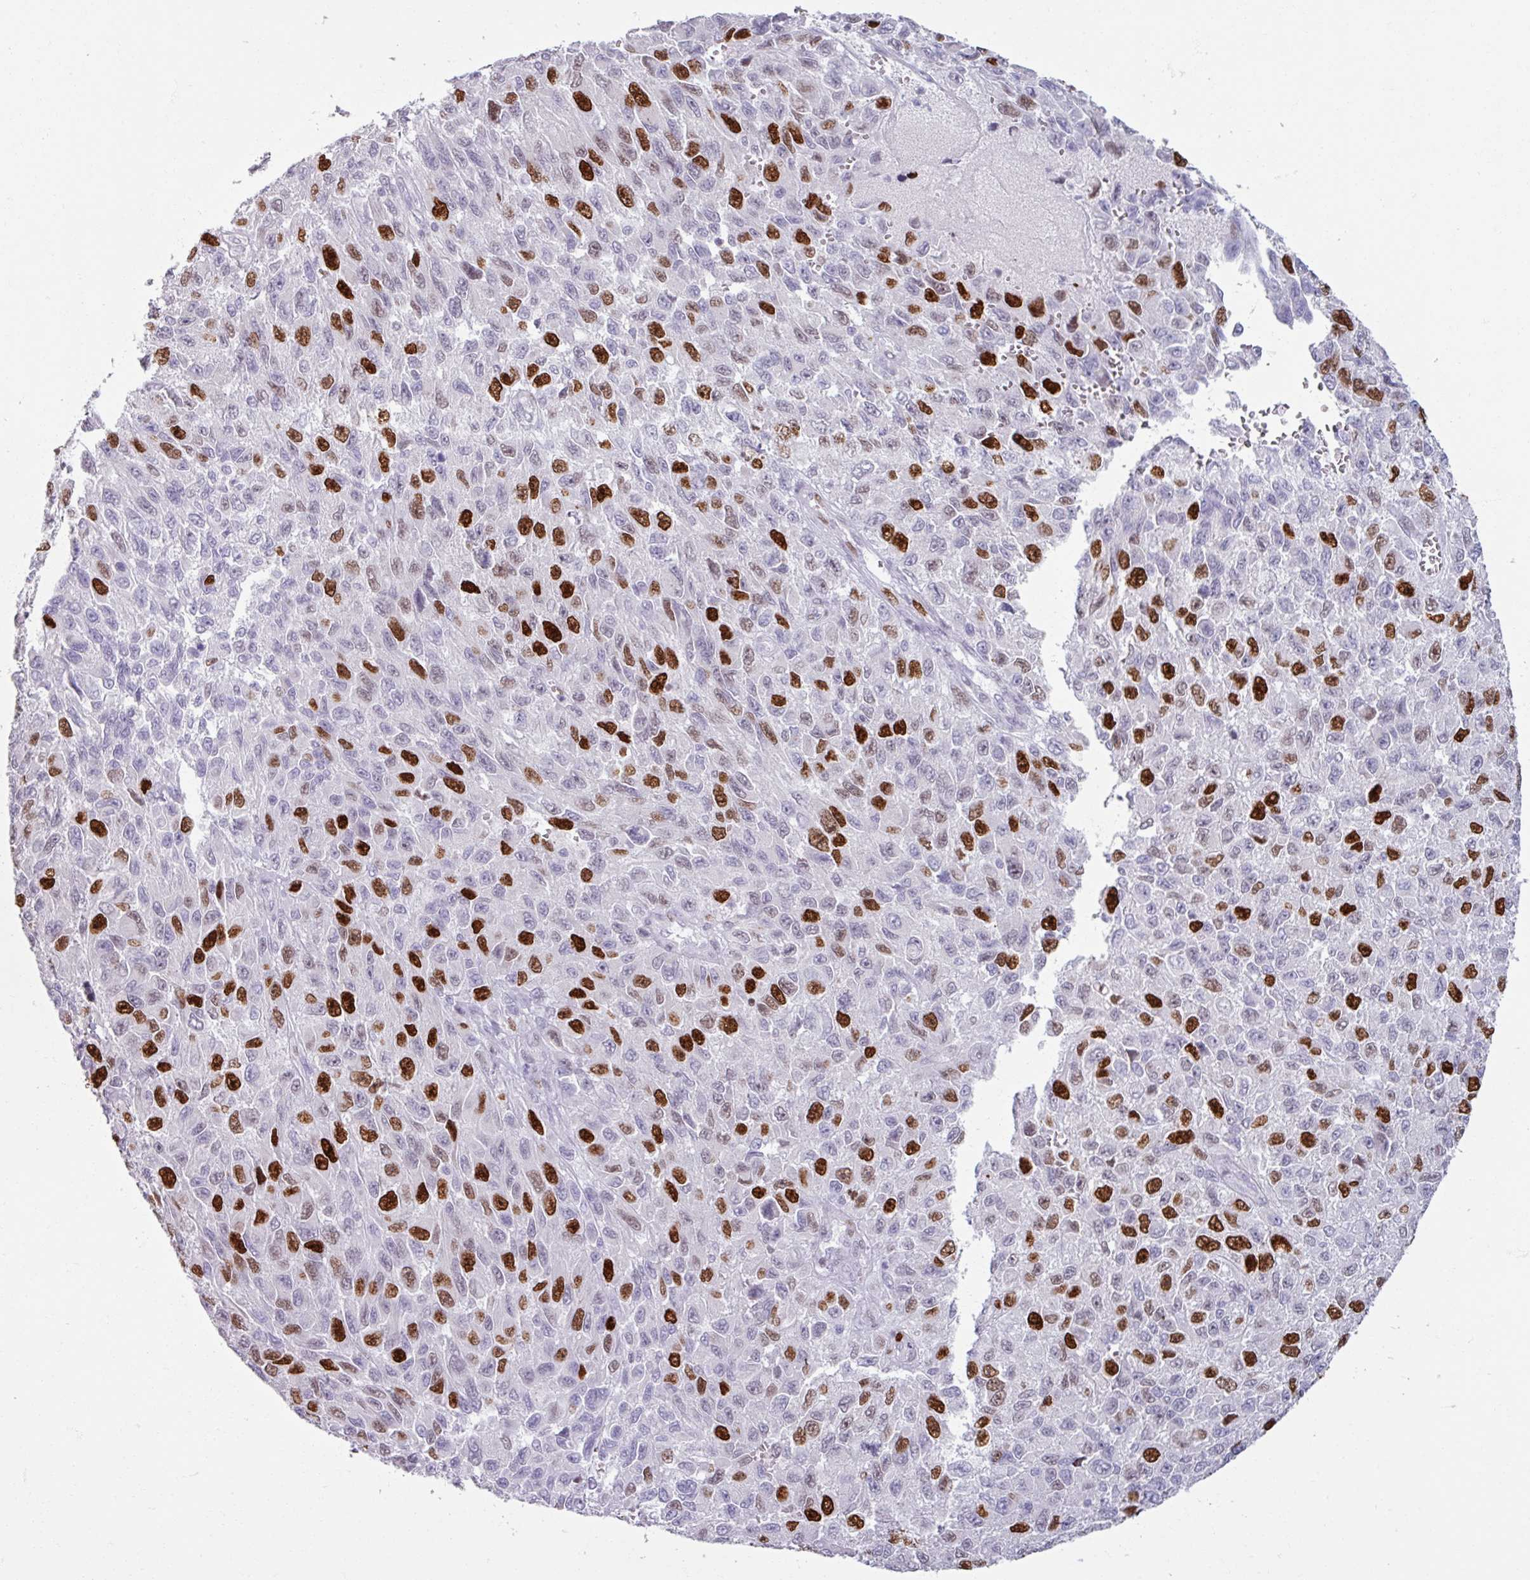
{"staining": {"intensity": "strong", "quantity": "25%-75%", "location": "nuclear"}, "tissue": "melanoma", "cell_type": "Tumor cells", "image_type": "cancer", "snomed": [{"axis": "morphology", "description": "Normal tissue, NOS"}, {"axis": "morphology", "description": "Malignant melanoma, NOS"}, {"axis": "topography", "description": "Skin"}], "caption": "Strong nuclear protein expression is appreciated in approximately 25%-75% of tumor cells in melanoma.", "gene": "ATAD2", "patient": {"sex": "female", "age": 96}}